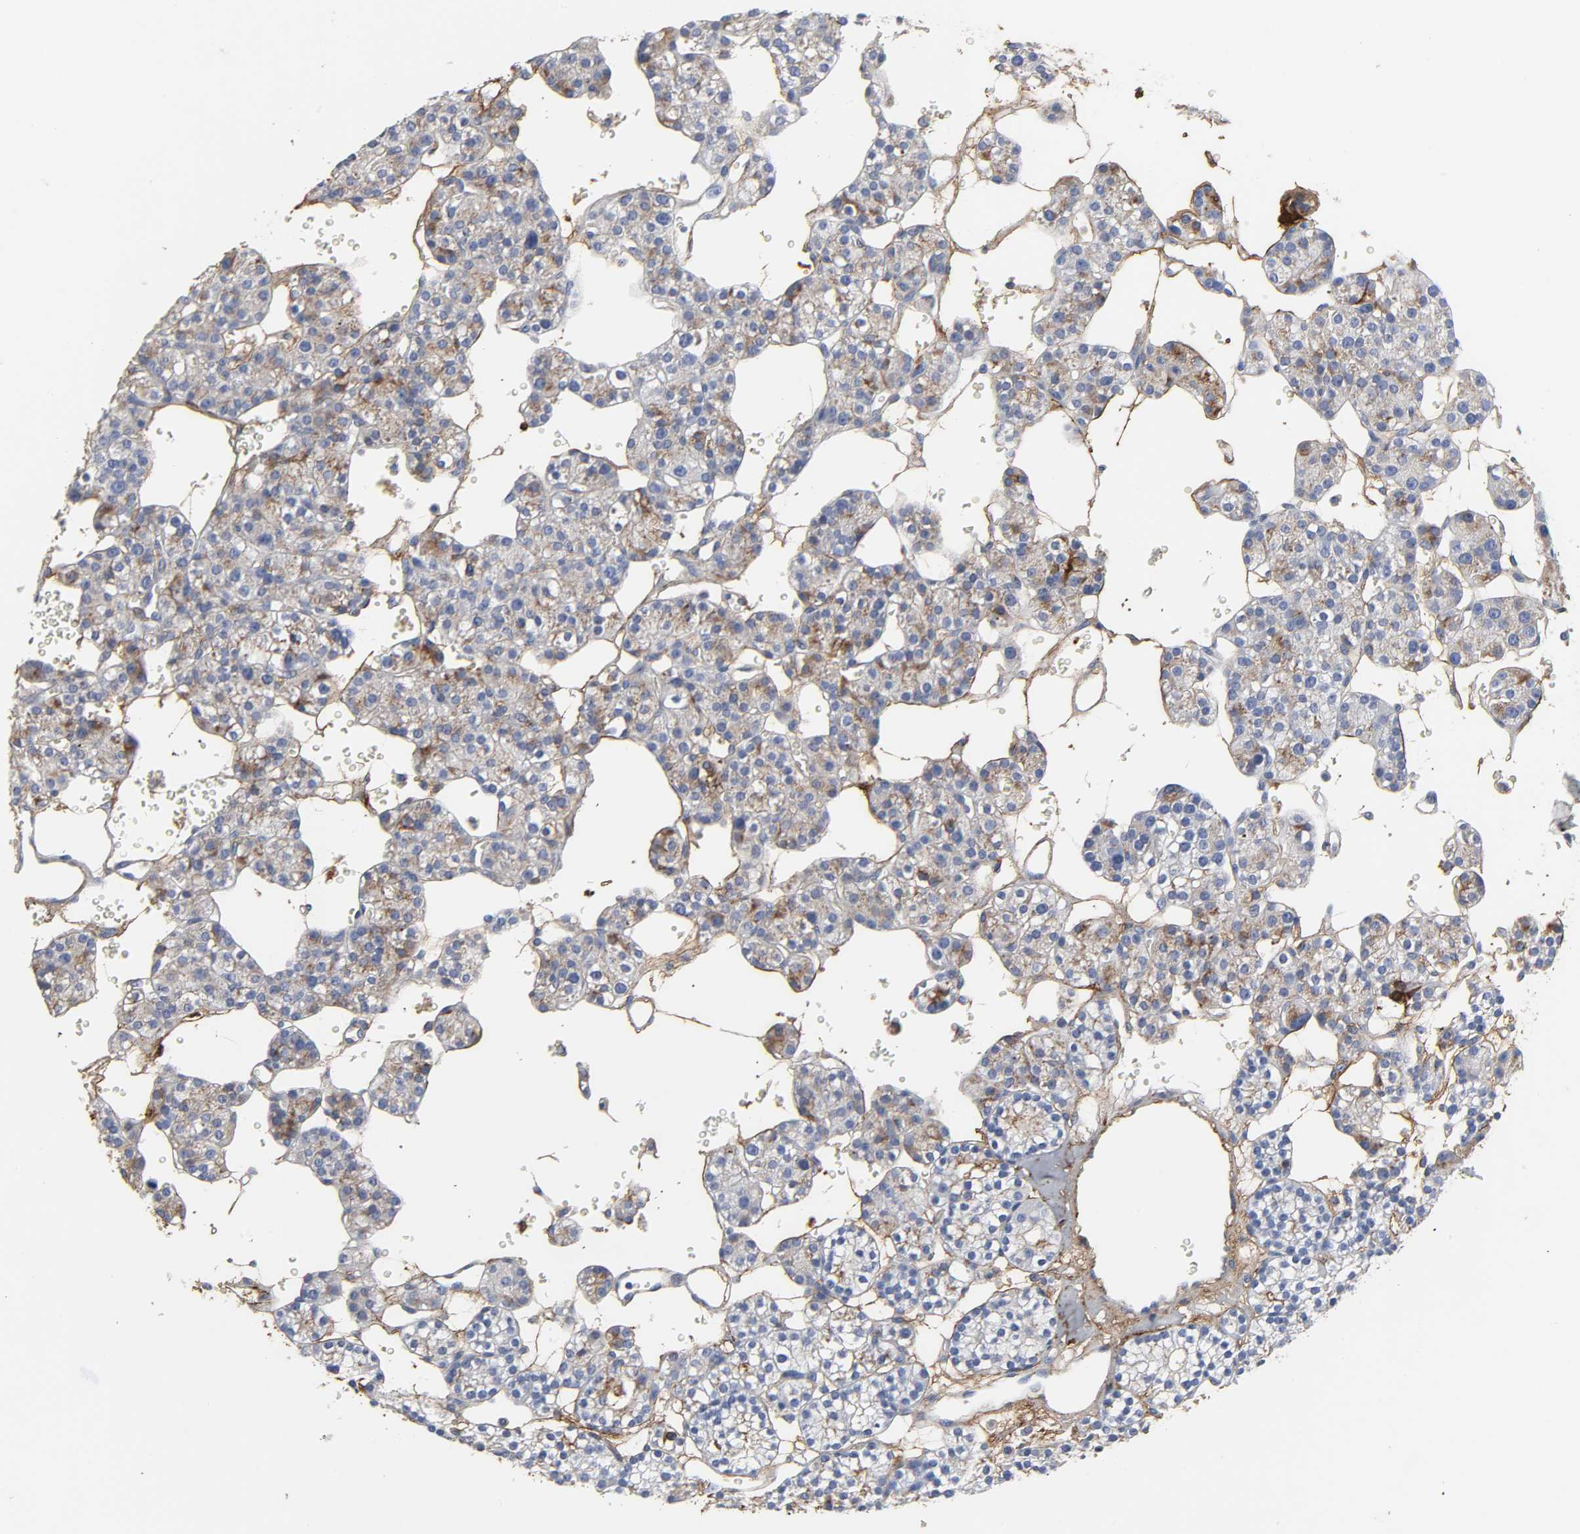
{"staining": {"intensity": "moderate", "quantity": "<25%", "location": "cytoplasmic/membranous"}, "tissue": "parathyroid gland", "cell_type": "Glandular cells", "image_type": "normal", "snomed": [{"axis": "morphology", "description": "Normal tissue, NOS"}, {"axis": "topography", "description": "Parathyroid gland"}], "caption": "Immunohistochemistry (IHC) image of unremarkable parathyroid gland stained for a protein (brown), which exhibits low levels of moderate cytoplasmic/membranous staining in approximately <25% of glandular cells.", "gene": "FBLN1", "patient": {"sex": "female", "age": 64}}